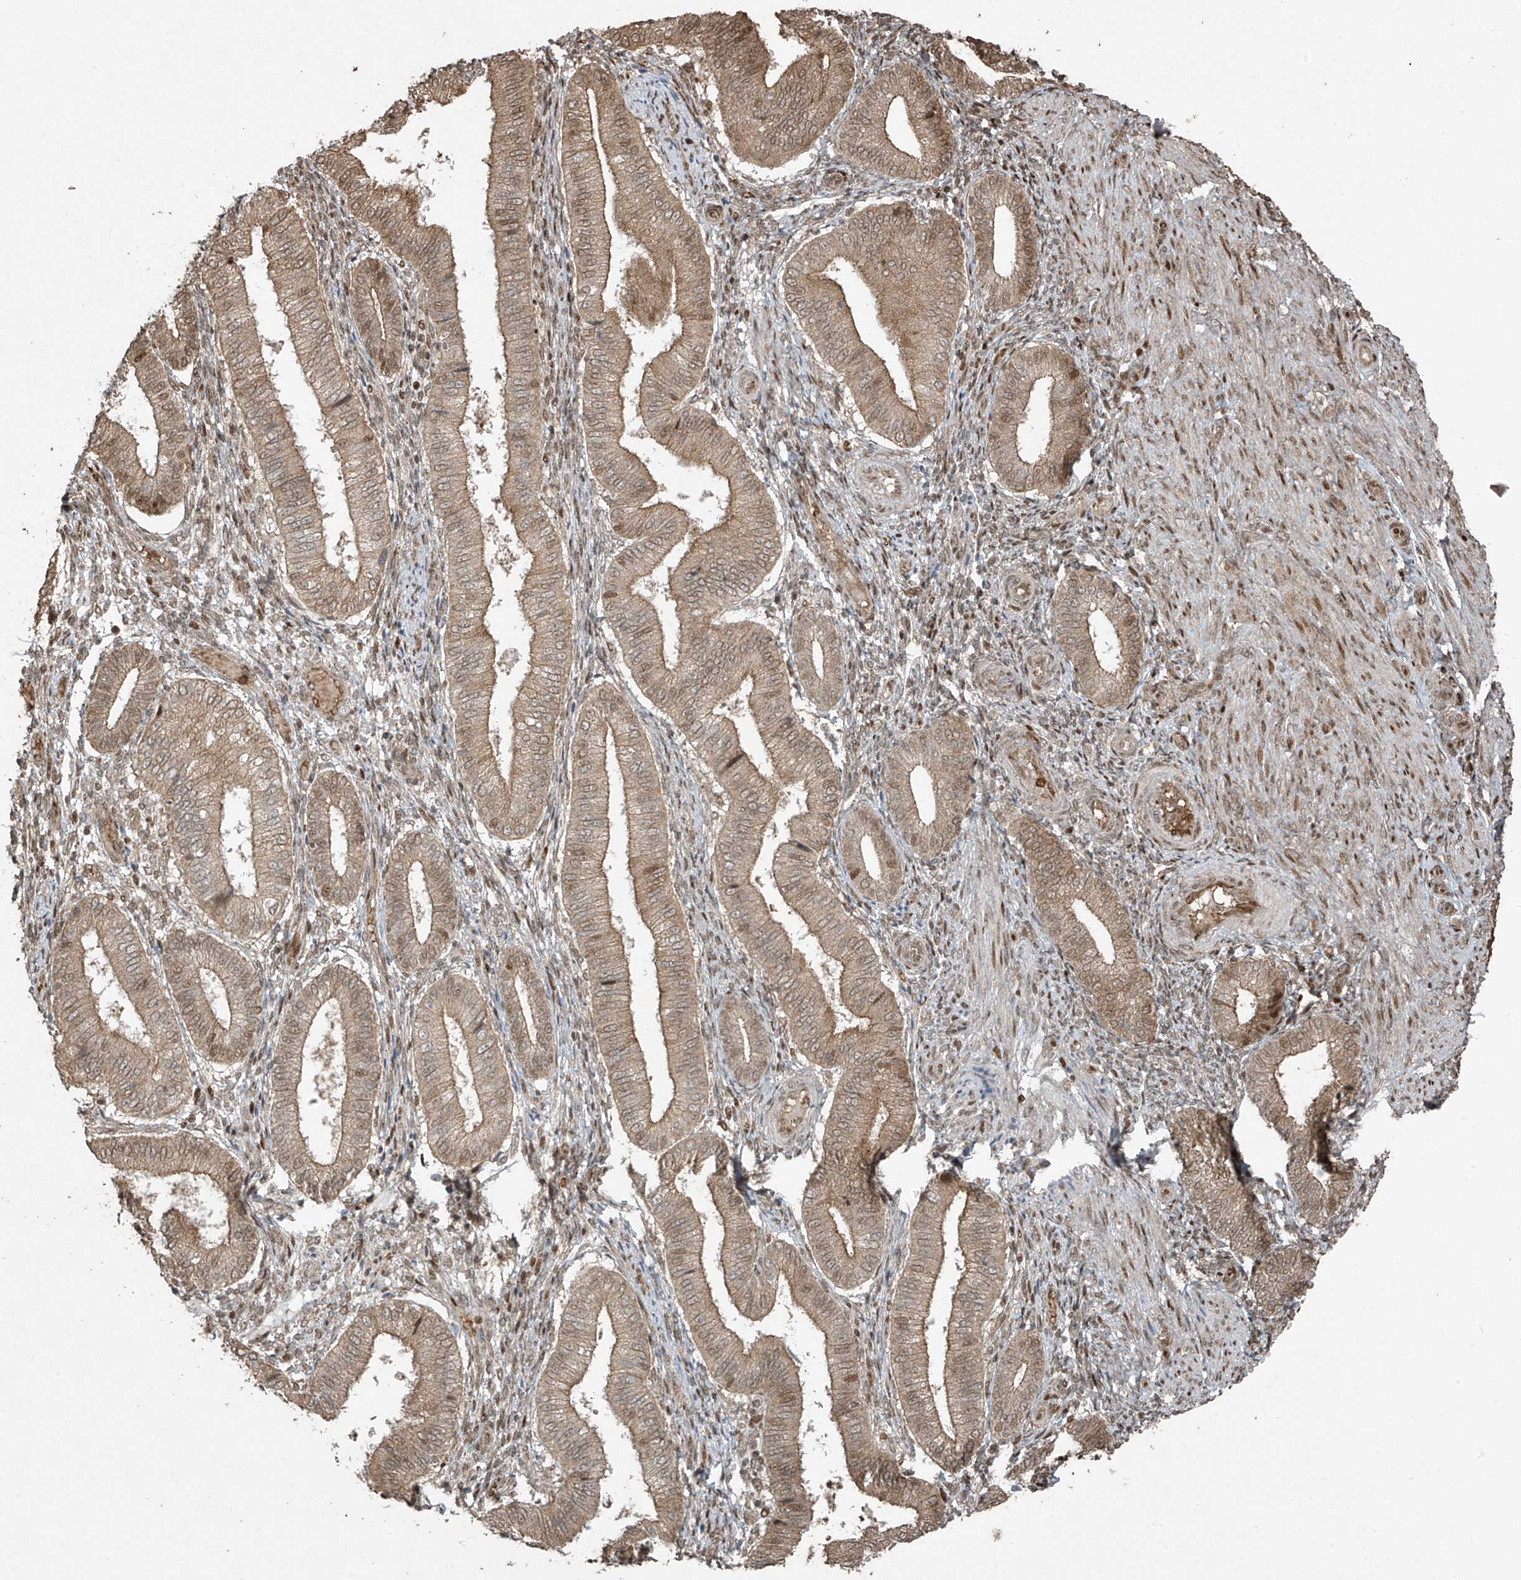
{"staining": {"intensity": "moderate", "quantity": "<25%", "location": "nuclear"}, "tissue": "endometrium", "cell_type": "Cells in endometrial stroma", "image_type": "normal", "snomed": [{"axis": "morphology", "description": "Normal tissue, NOS"}, {"axis": "topography", "description": "Endometrium"}], "caption": "IHC micrograph of benign endometrium: human endometrium stained using immunohistochemistry (IHC) displays low levels of moderate protein expression localized specifically in the nuclear of cells in endometrial stroma, appearing as a nuclear brown color.", "gene": "TTC22", "patient": {"sex": "female", "age": 39}}